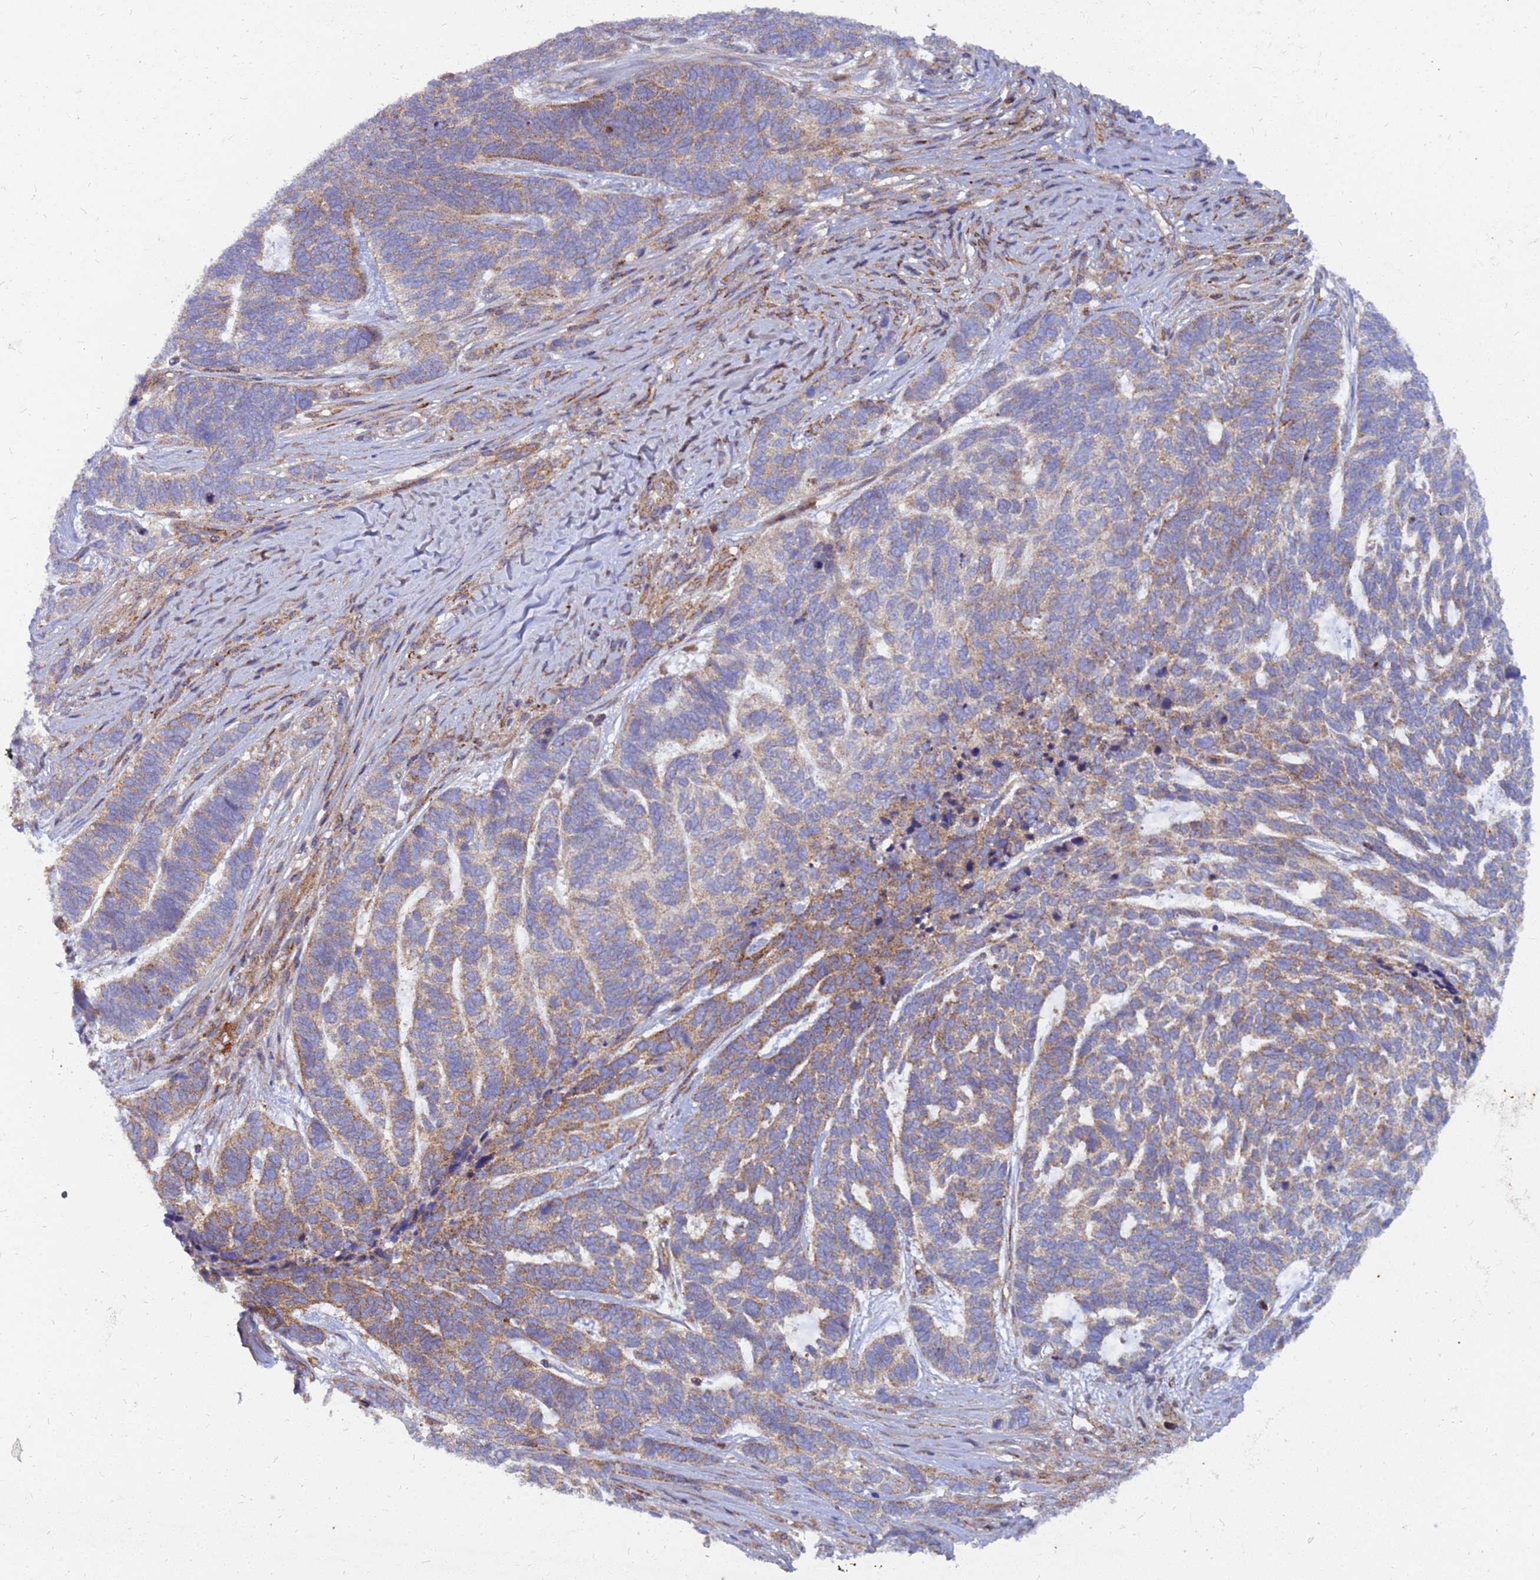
{"staining": {"intensity": "moderate", "quantity": "<25%", "location": "cytoplasmic/membranous"}, "tissue": "skin cancer", "cell_type": "Tumor cells", "image_type": "cancer", "snomed": [{"axis": "morphology", "description": "Basal cell carcinoma"}, {"axis": "topography", "description": "Skin"}], "caption": "Skin cancer (basal cell carcinoma) stained with a protein marker displays moderate staining in tumor cells.", "gene": "CDC34", "patient": {"sex": "female", "age": 65}}